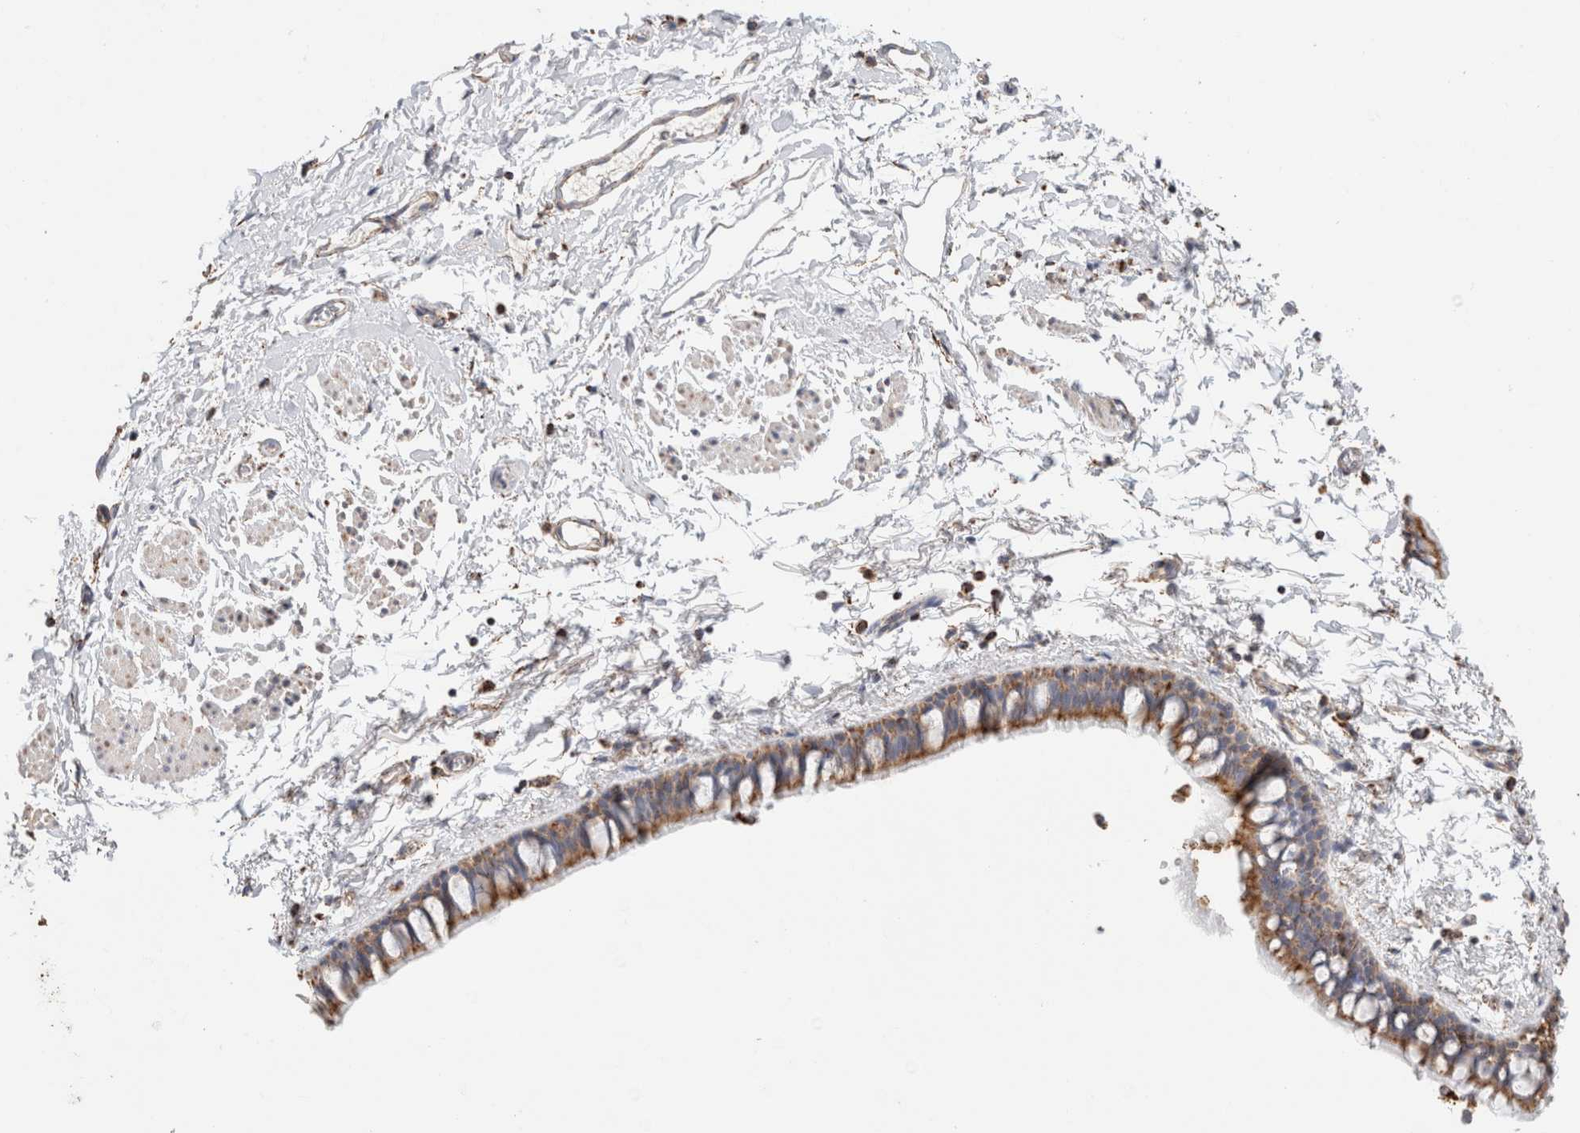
{"staining": {"intensity": "moderate", "quantity": ">75%", "location": "cytoplasmic/membranous"}, "tissue": "bronchus", "cell_type": "Respiratory epithelial cells", "image_type": "normal", "snomed": [{"axis": "morphology", "description": "Normal tissue, NOS"}, {"axis": "topography", "description": "Cartilage tissue"}, {"axis": "topography", "description": "Bronchus"}, {"axis": "topography", "description": "Lung"}], "caption": "Bronchus stained with a brown dye demonstrates moderate cytoplasmic/membranous positive positivity in approximately >75% of respiratory epithelial cells.", "gene": "C1QBP", "patient": {"sex": "male", "age": 64}}